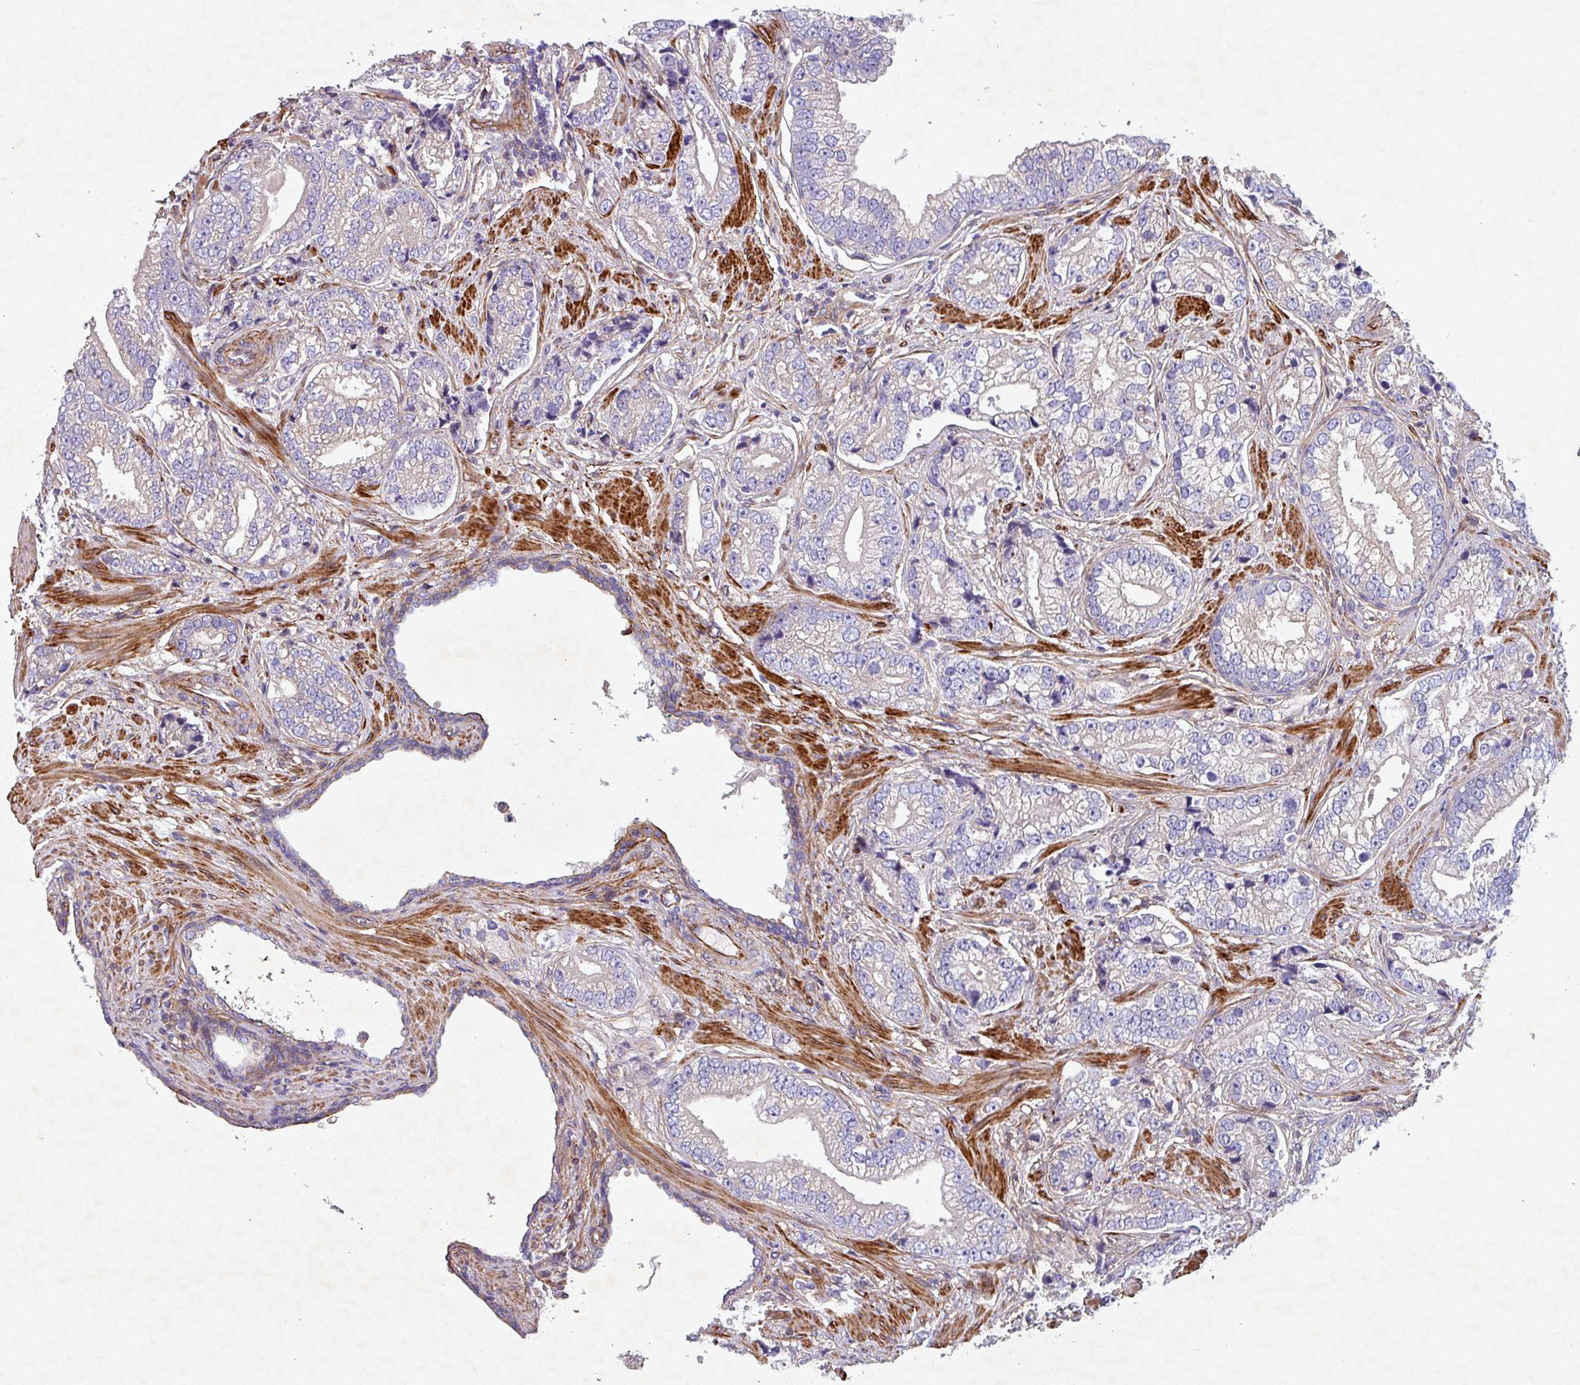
{"staining": {"intensity": "negative", "quantity": "none", "location": "none"}, "tissue": "prostate cancer", "cell_type": "Tumor cells", "image_type": "cancer", "snomed": [{"axis": "morphology", "description": "Adenocarcinoma, High grade"}, {"axis": "topography", "description": "Prostate"}], "caption": "The image demonstrates no staining of tumor cells in prostate cancer.", "gene": "ATP2C2", "patient": {"sex": "male", "age": 75}}